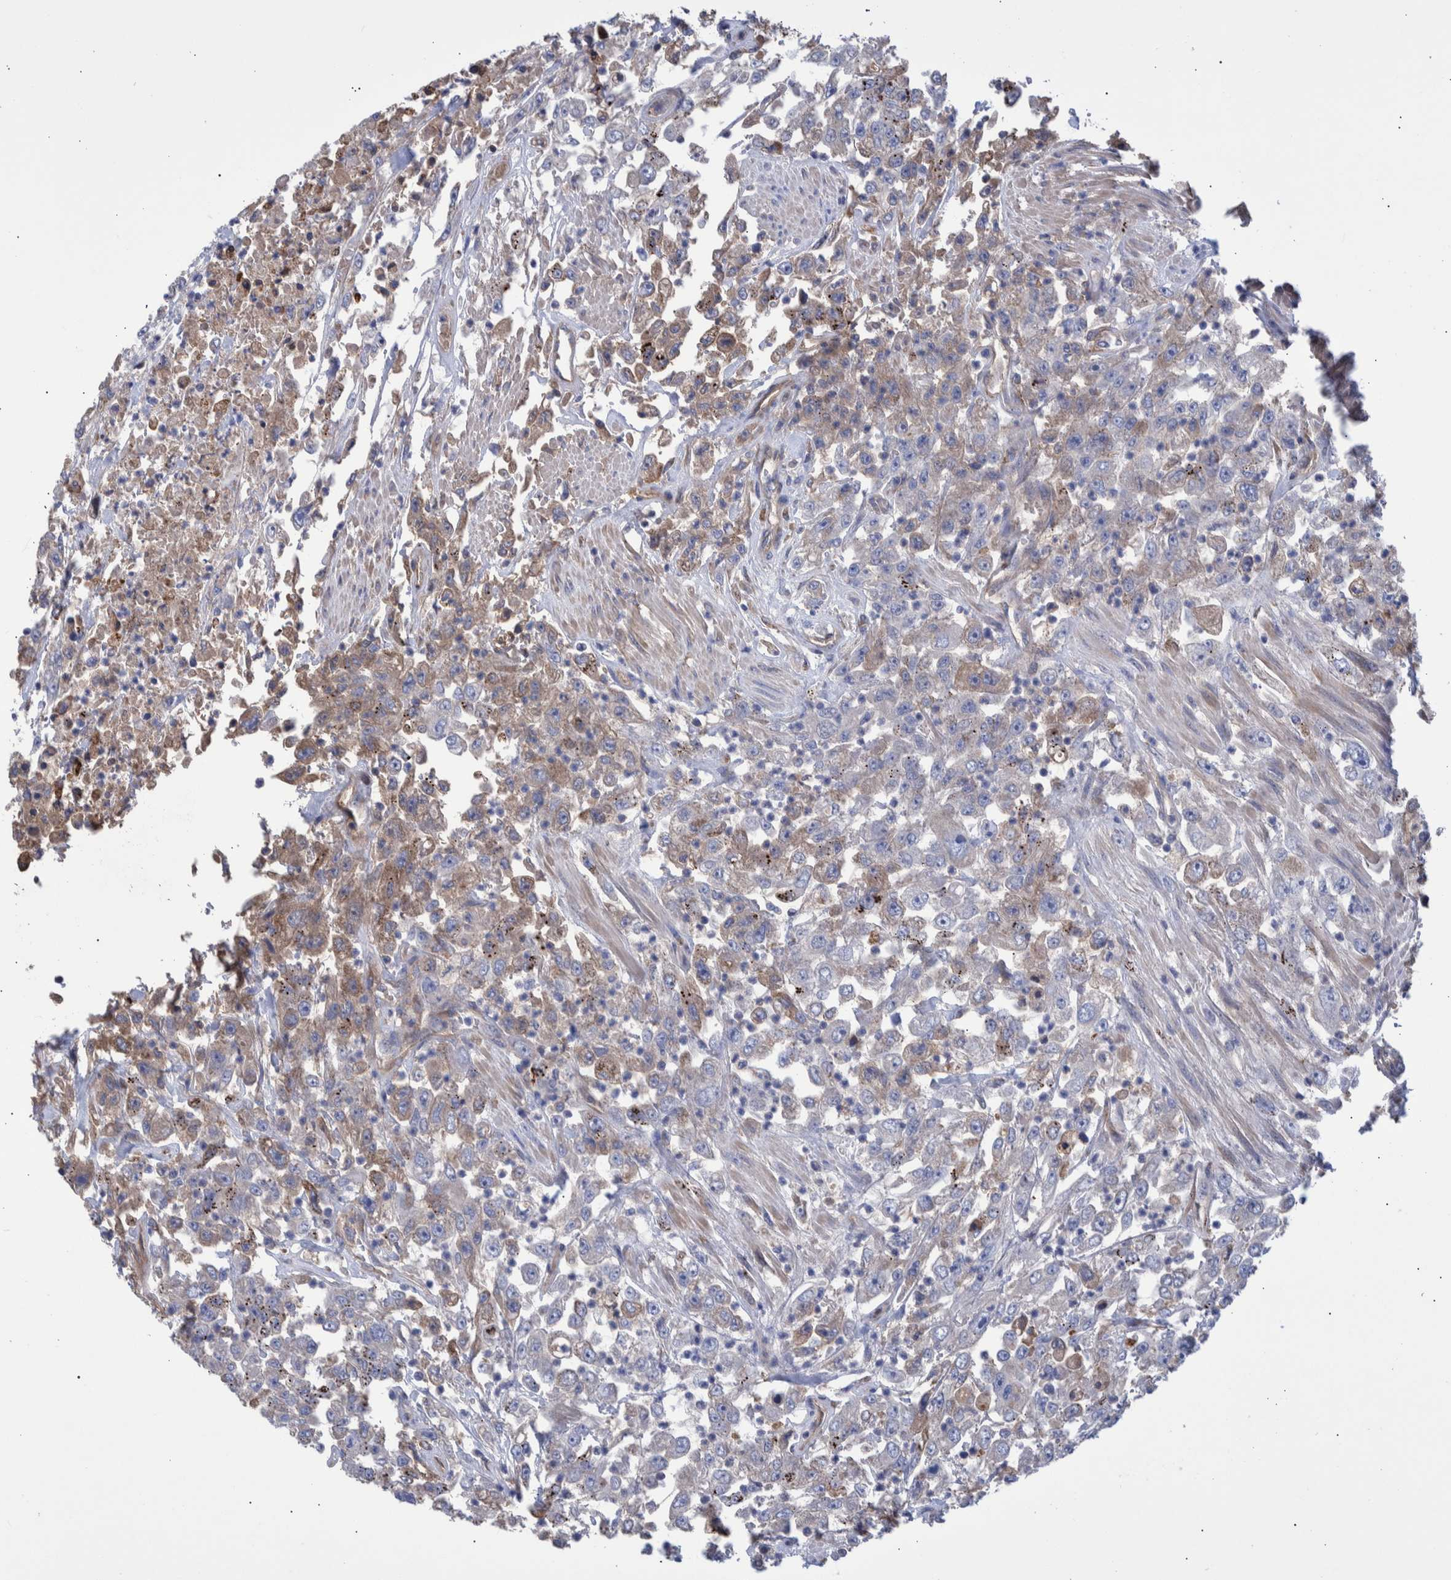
{"staining": {"intensity": "weak", "quantity": "<25%", "location": "cytoplasmic/membranous"}, "tissue": "urothelial cancer", "cell_type": "Tumor cells", "image_type": "cancer", "snomed": [{"axis": "morphology", "description": "Urothelial carcinoma, High grade"}, {"axis": "topography", "description": "Urinary bladder"}], "caption": "Immunohistochemical staining of urothelial carcinoma (high-grade) reveals no significant staining in tumor cells.", "gene": "DLL4", "patient": {"sex": "male", "age": 46}}